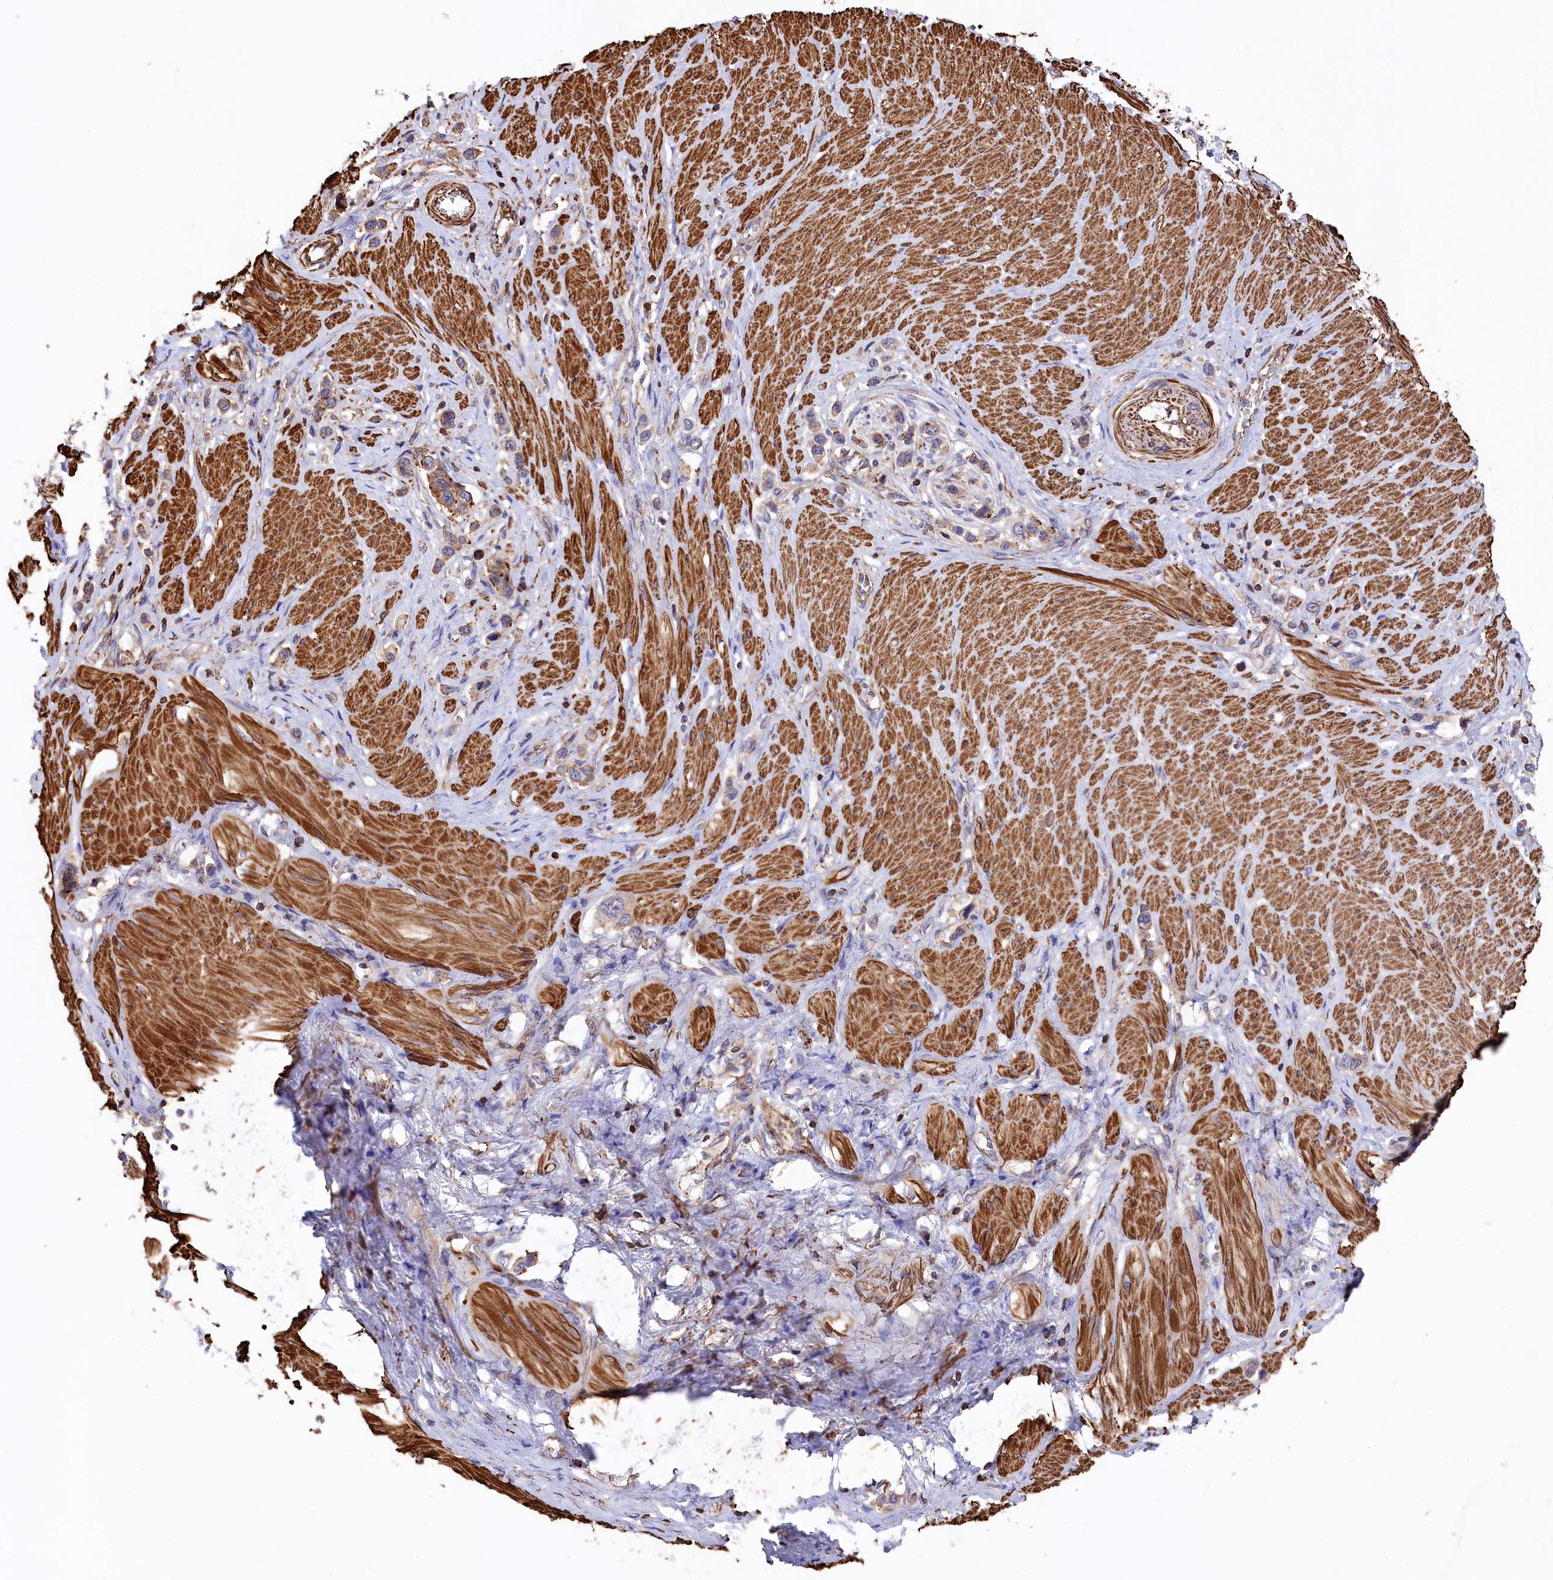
{"staining": {"intensity": "weak", "quantity": "<25%", "location": "cytoplasmic/membranous"}, "tissue": "stomach cancer", "cell_type": "Tumor cells", "image_type": "cancer", "snomed": [{"axis": "morphology", "description": "Adenocarcinoma, NOS"}, {"axis": "topography", "description": "Stomach"}], "caption": "DAB immunohistochemical staining of human stomach adenocarcinoma shows no significant staining in tumor cells.", "gene": "RAPSN", "patient": {"sex": "female", "age": 65}}